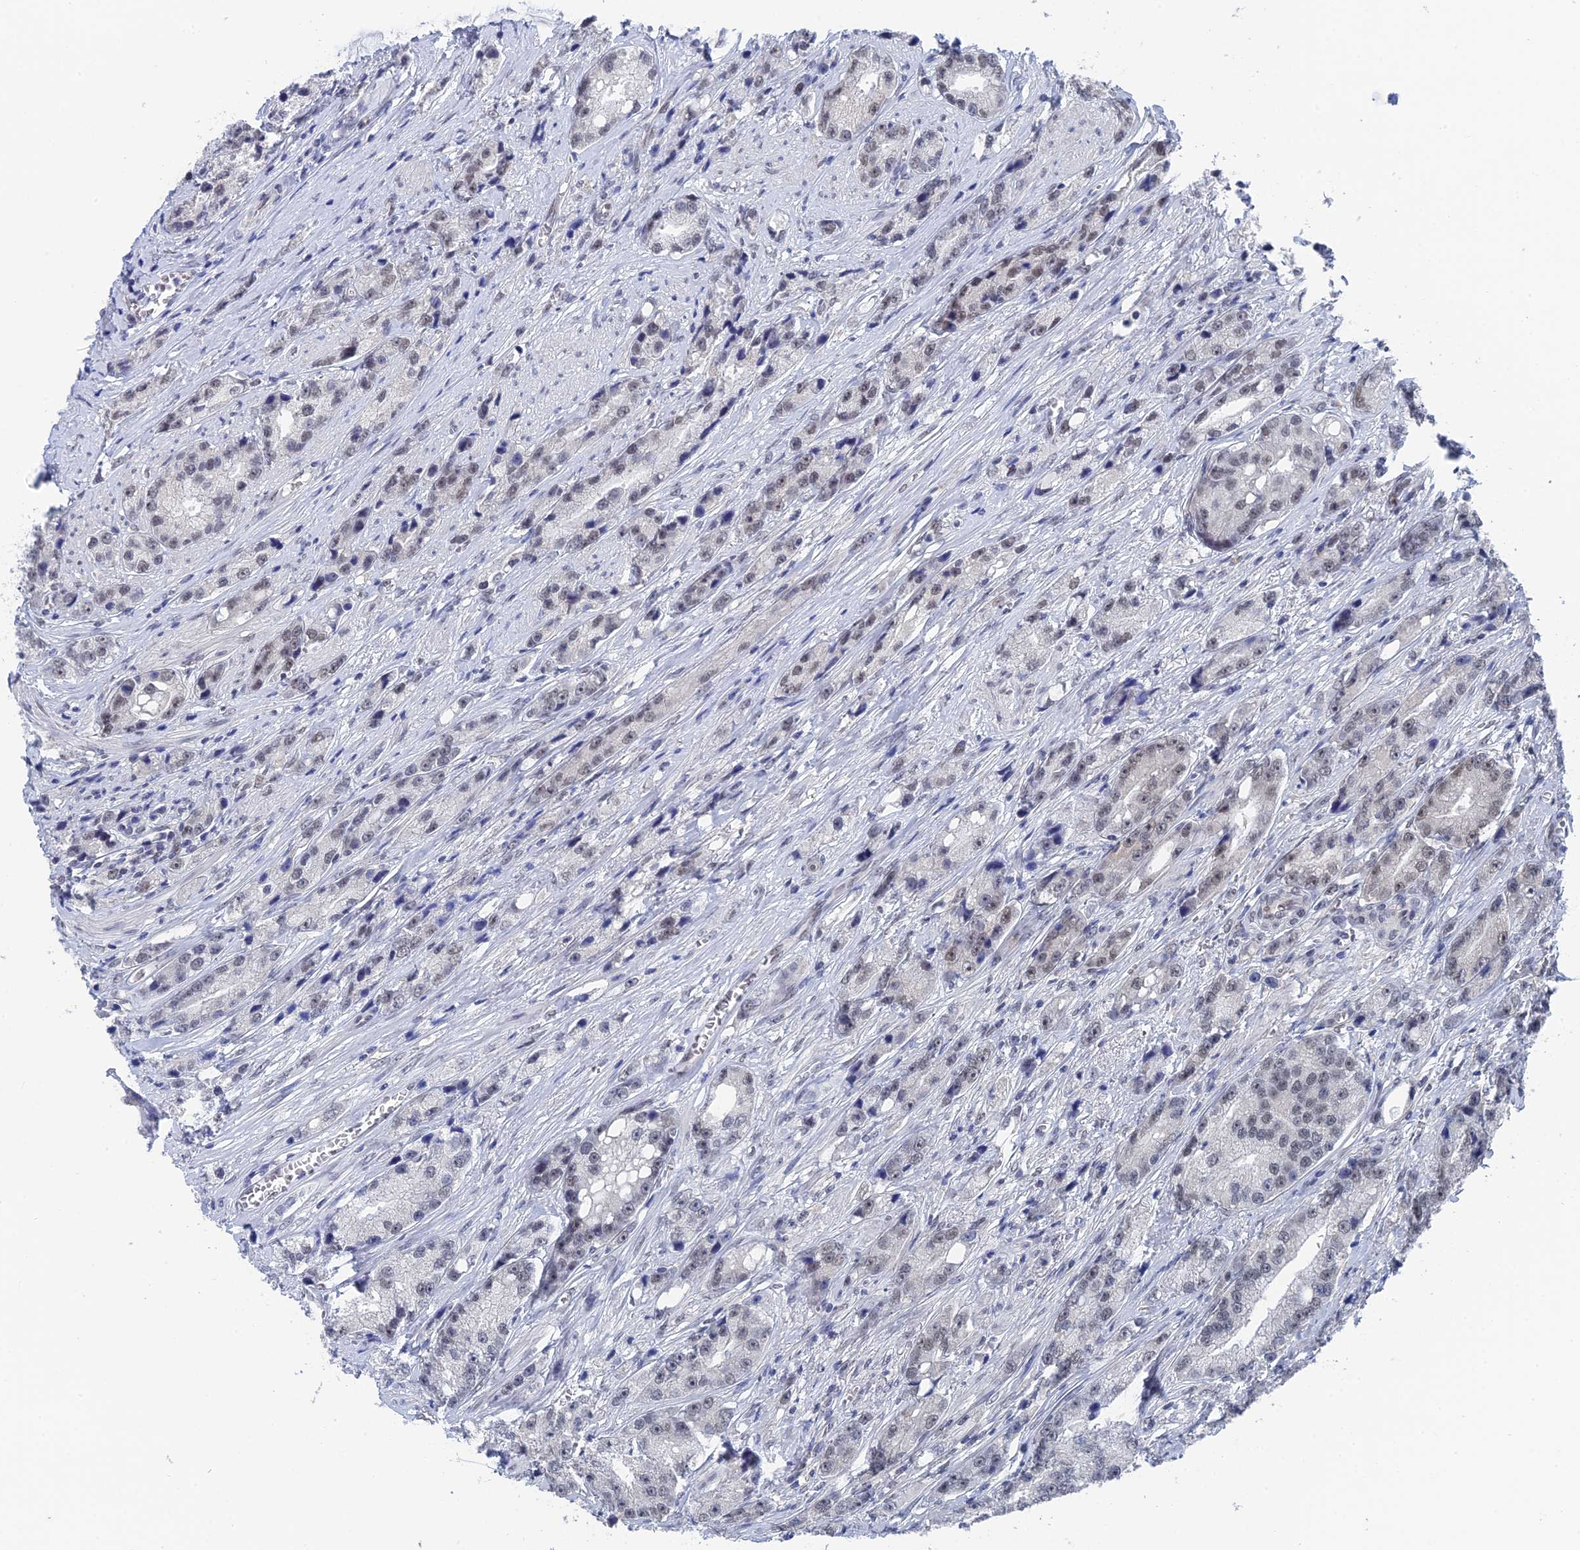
{"staining": {"intensity": "weak", "quantity": "<25%", "location": "nuclear"}, "tissue": "prostate cancer", "cell_type": "Tumor cells", "image_type": "cancer", "snomed": [{"axis": "morphology", "description": "Adenocarcinoma, High grade"}, {"axis": "topography", "description": "Prostate"}], "caption": "Tumor cells show no significant protein staining in prostate cancer.", "gene": "TSSC4", "patient": {"sex": "male", "age": 74}}